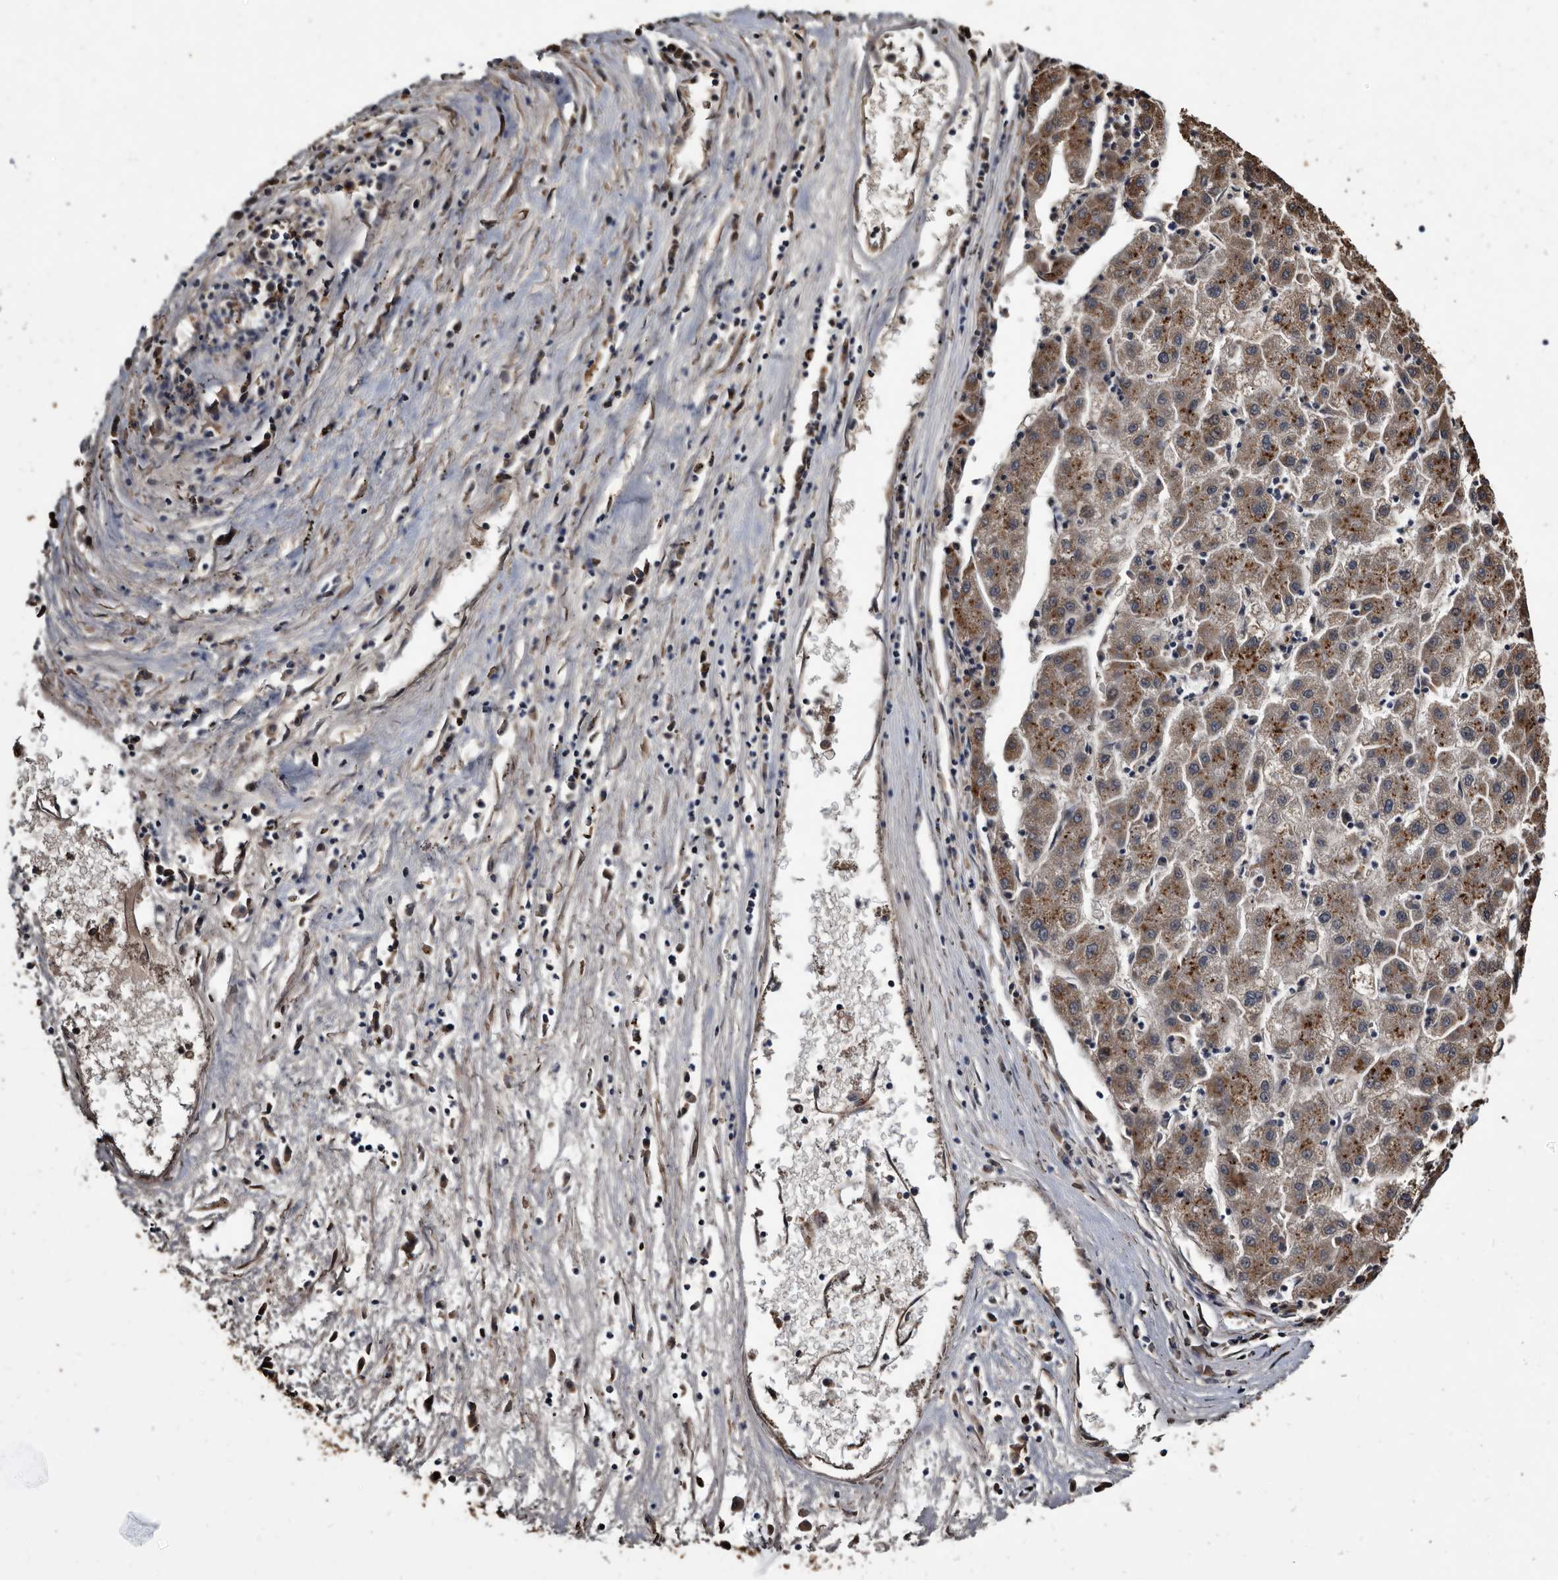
{"staining": {"intensity": "moderate", "quantity": ">75%", "location": "cytoplasmic/membranous"}, "tissue": "liver cancer", "cell_type": "Tumor cells", "image_type": "cancer", "snomed": [{"axis": "morphology", "description": "Carcinoma, Hepatocellular, NOS"}, {"axis": "topography", "description": "Liver"}], "caption": "Protein staining of liver cancer tissue displays moderate cytoplasmic/membranous expression in approximately >75% of tumor cells.", "gene": "CTSA", "patient": {"sex": "male", "age": 72}}